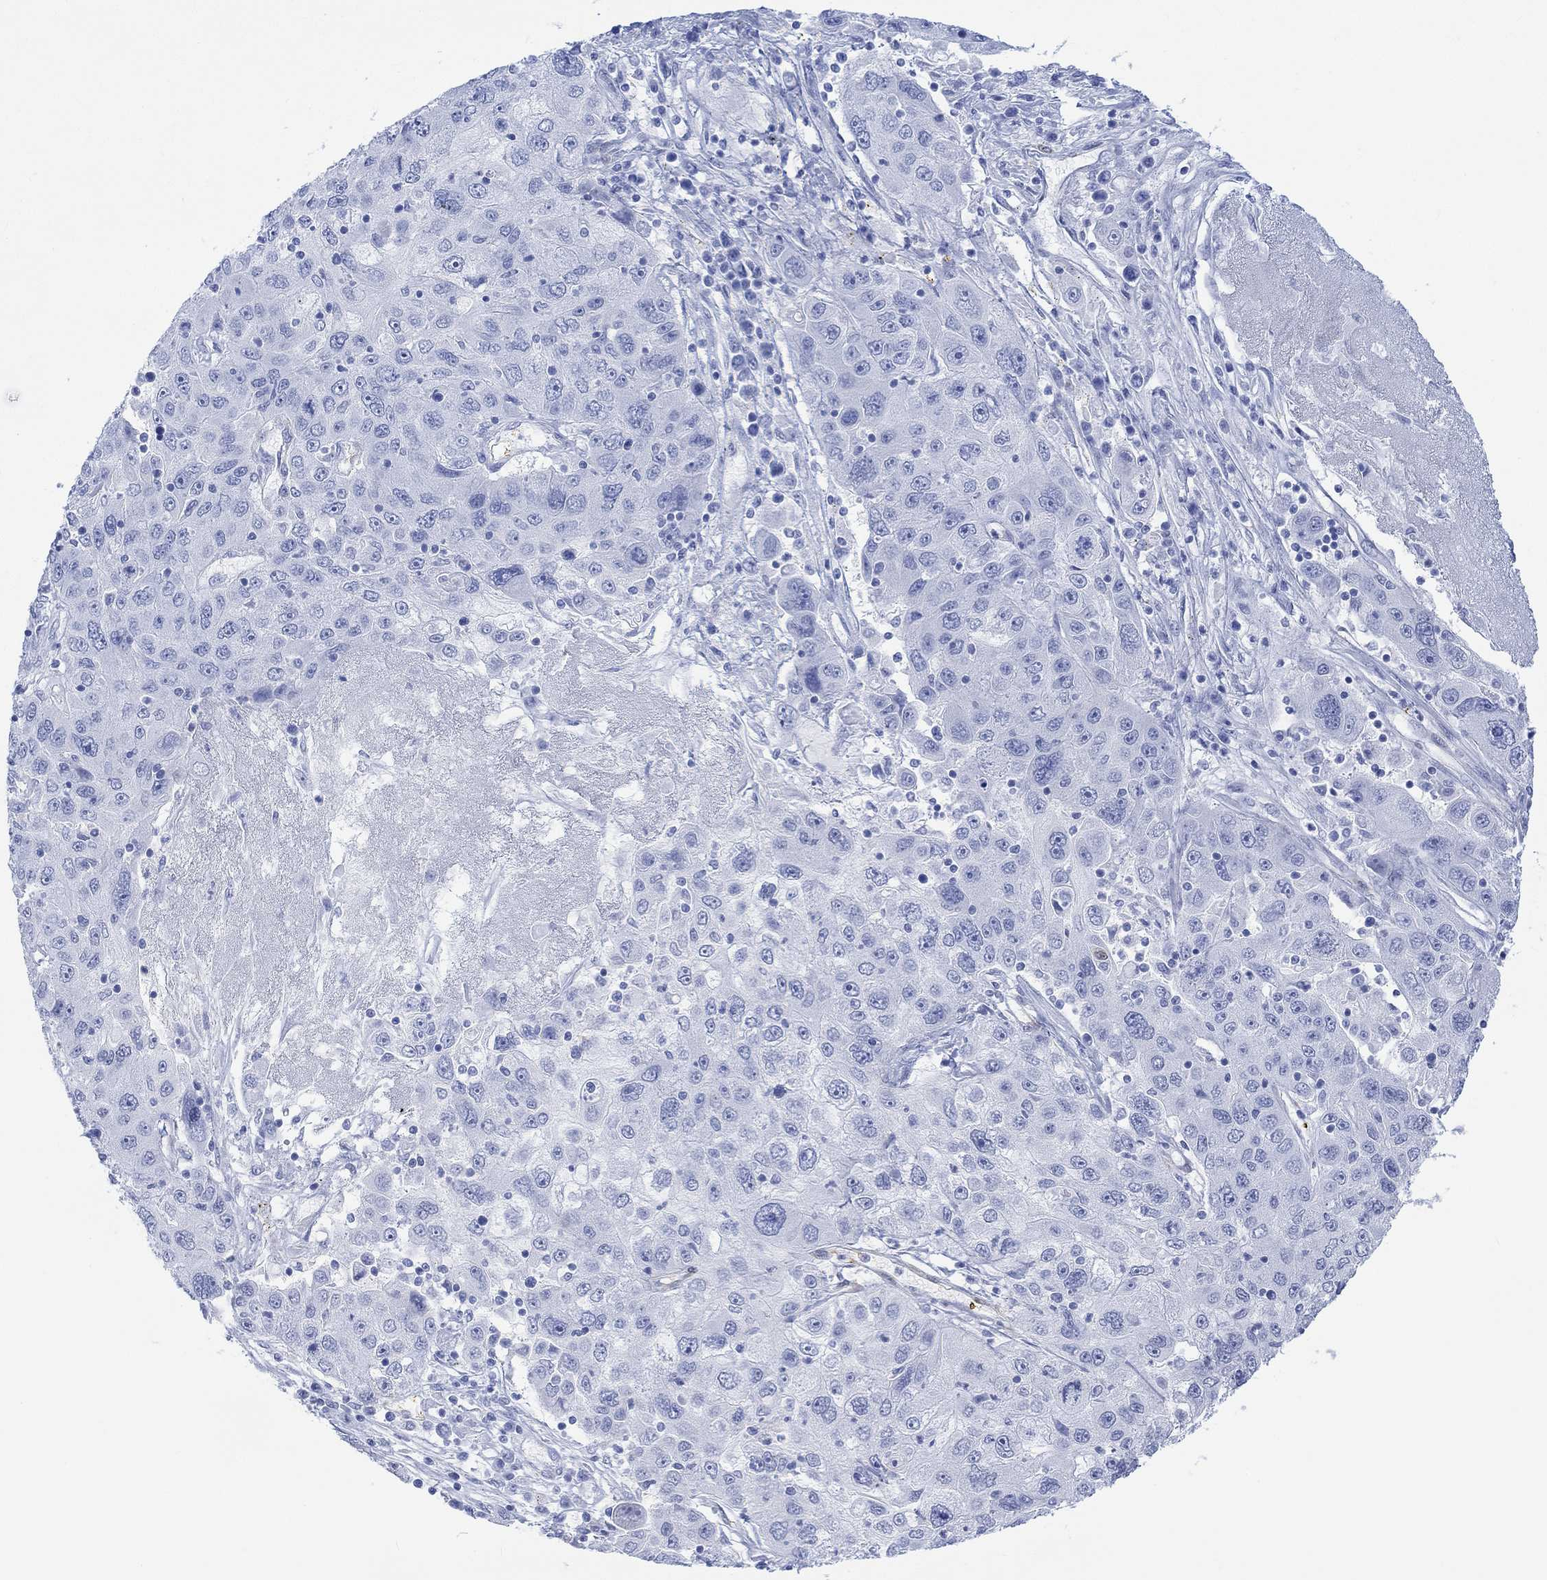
{"staining": {"intensity": "negative", "quantity": "none", "location": "none"}, "tissue": "stomach cancer", "cell_type": "Tumor cells", "image_type": "cancer", "snomed": [{"axis": "morphology", "description": "Adenocarcinoma, NOS"}, {"axis": "topography", "description": "Stomach"}], "caption": "Stomach cancer stained for a protein using IHC displays no staining tumor cells.", "gene": "TPPP3", "patient": {"sex": "male", "age": 56}}